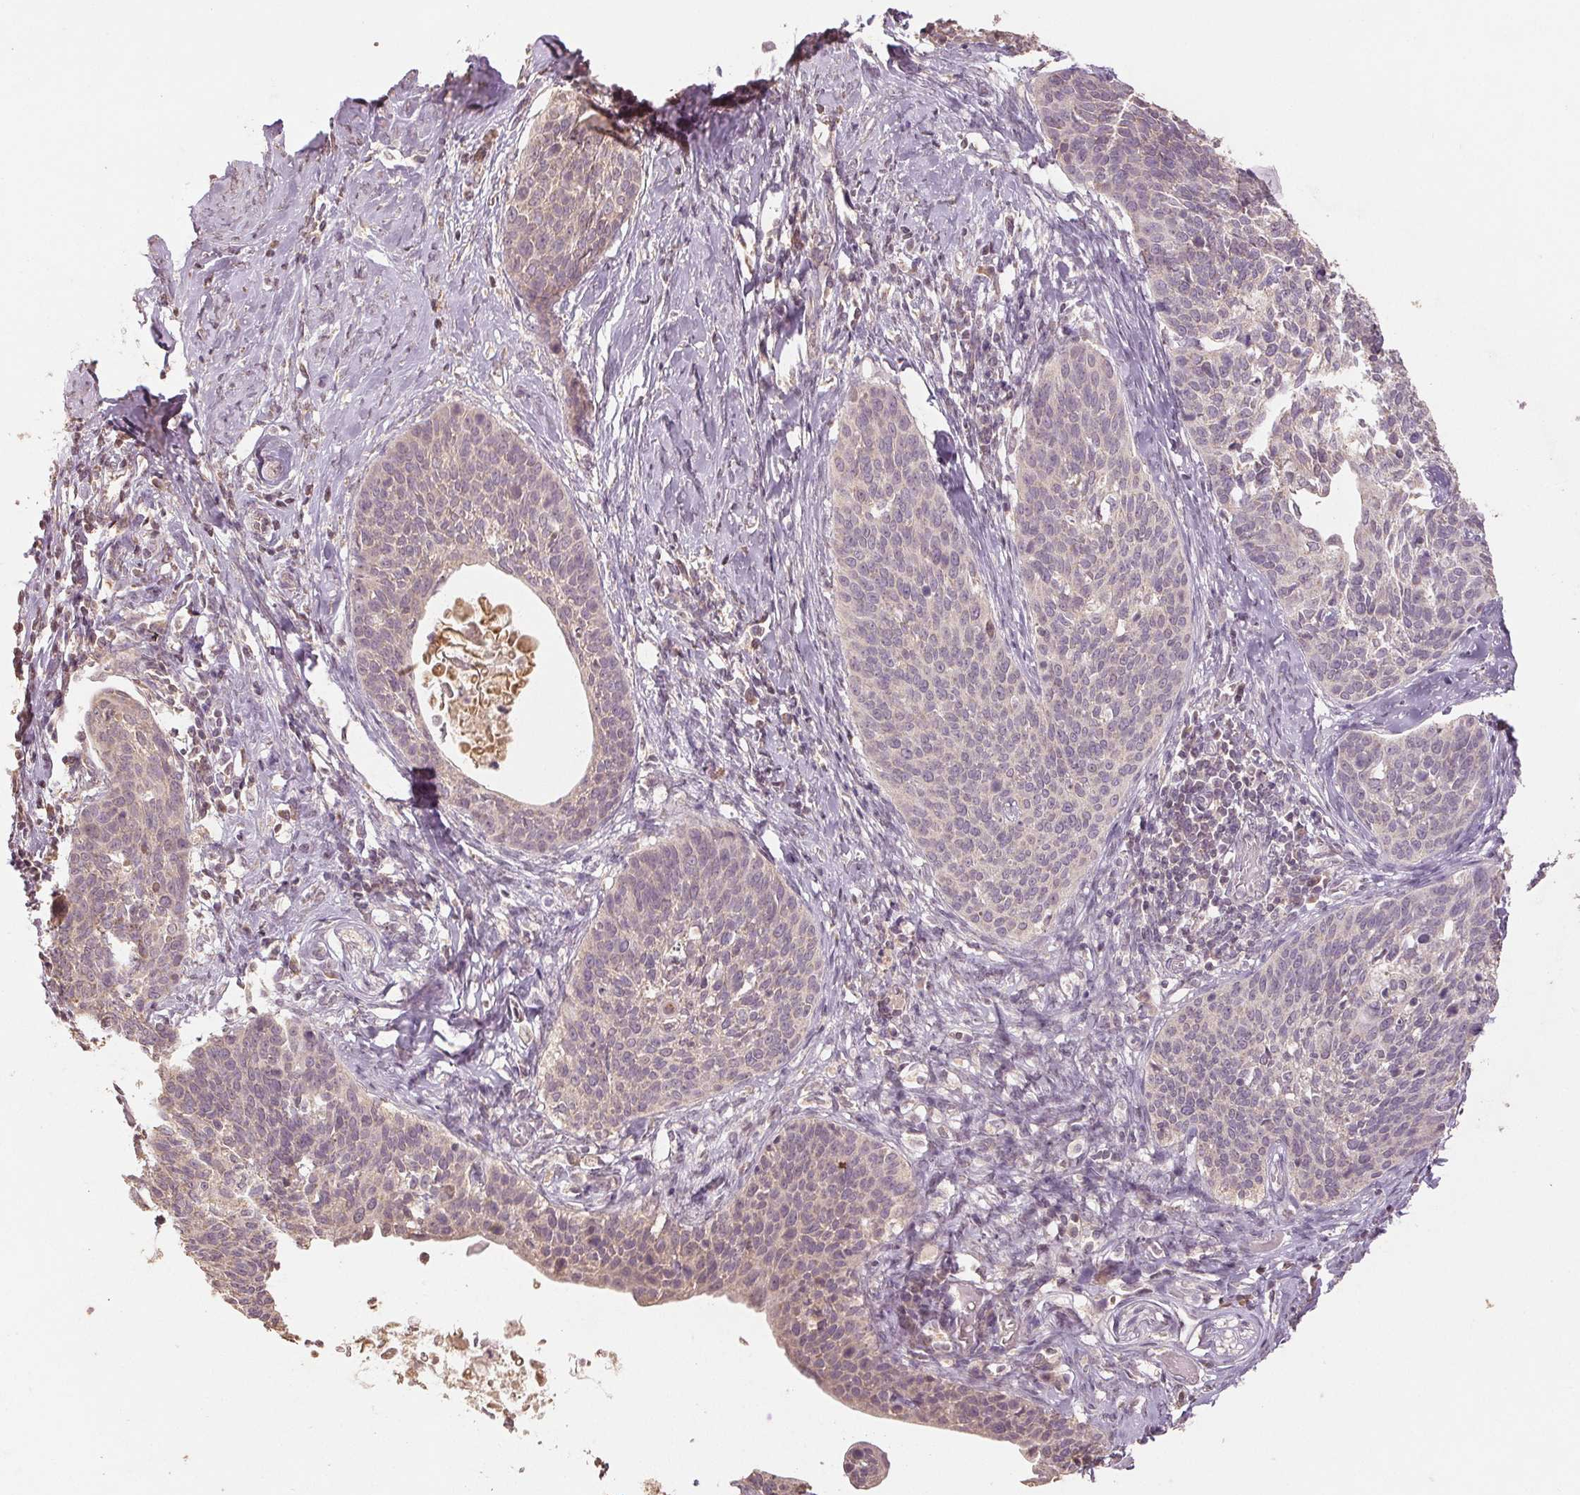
{"staining": {"intensity": "negative", "quantity": "none", "location": "none"}, "tissue": "cervical cancer", "cell_type": "Tumor cells", "image_type": "cancer", "snomed": [{"axis": "morphology", "description": "Squamous cell carcinoma, NOS"}, {"axis": "topography", "description": "Cervix"}], "caption": "This is a image of IHC staining of cervical cancer (squamous cell carcinoma), which shows no positivity in tumor cells.", "gene": "COX14", "patient": {"sex": "female", "age": 69}}